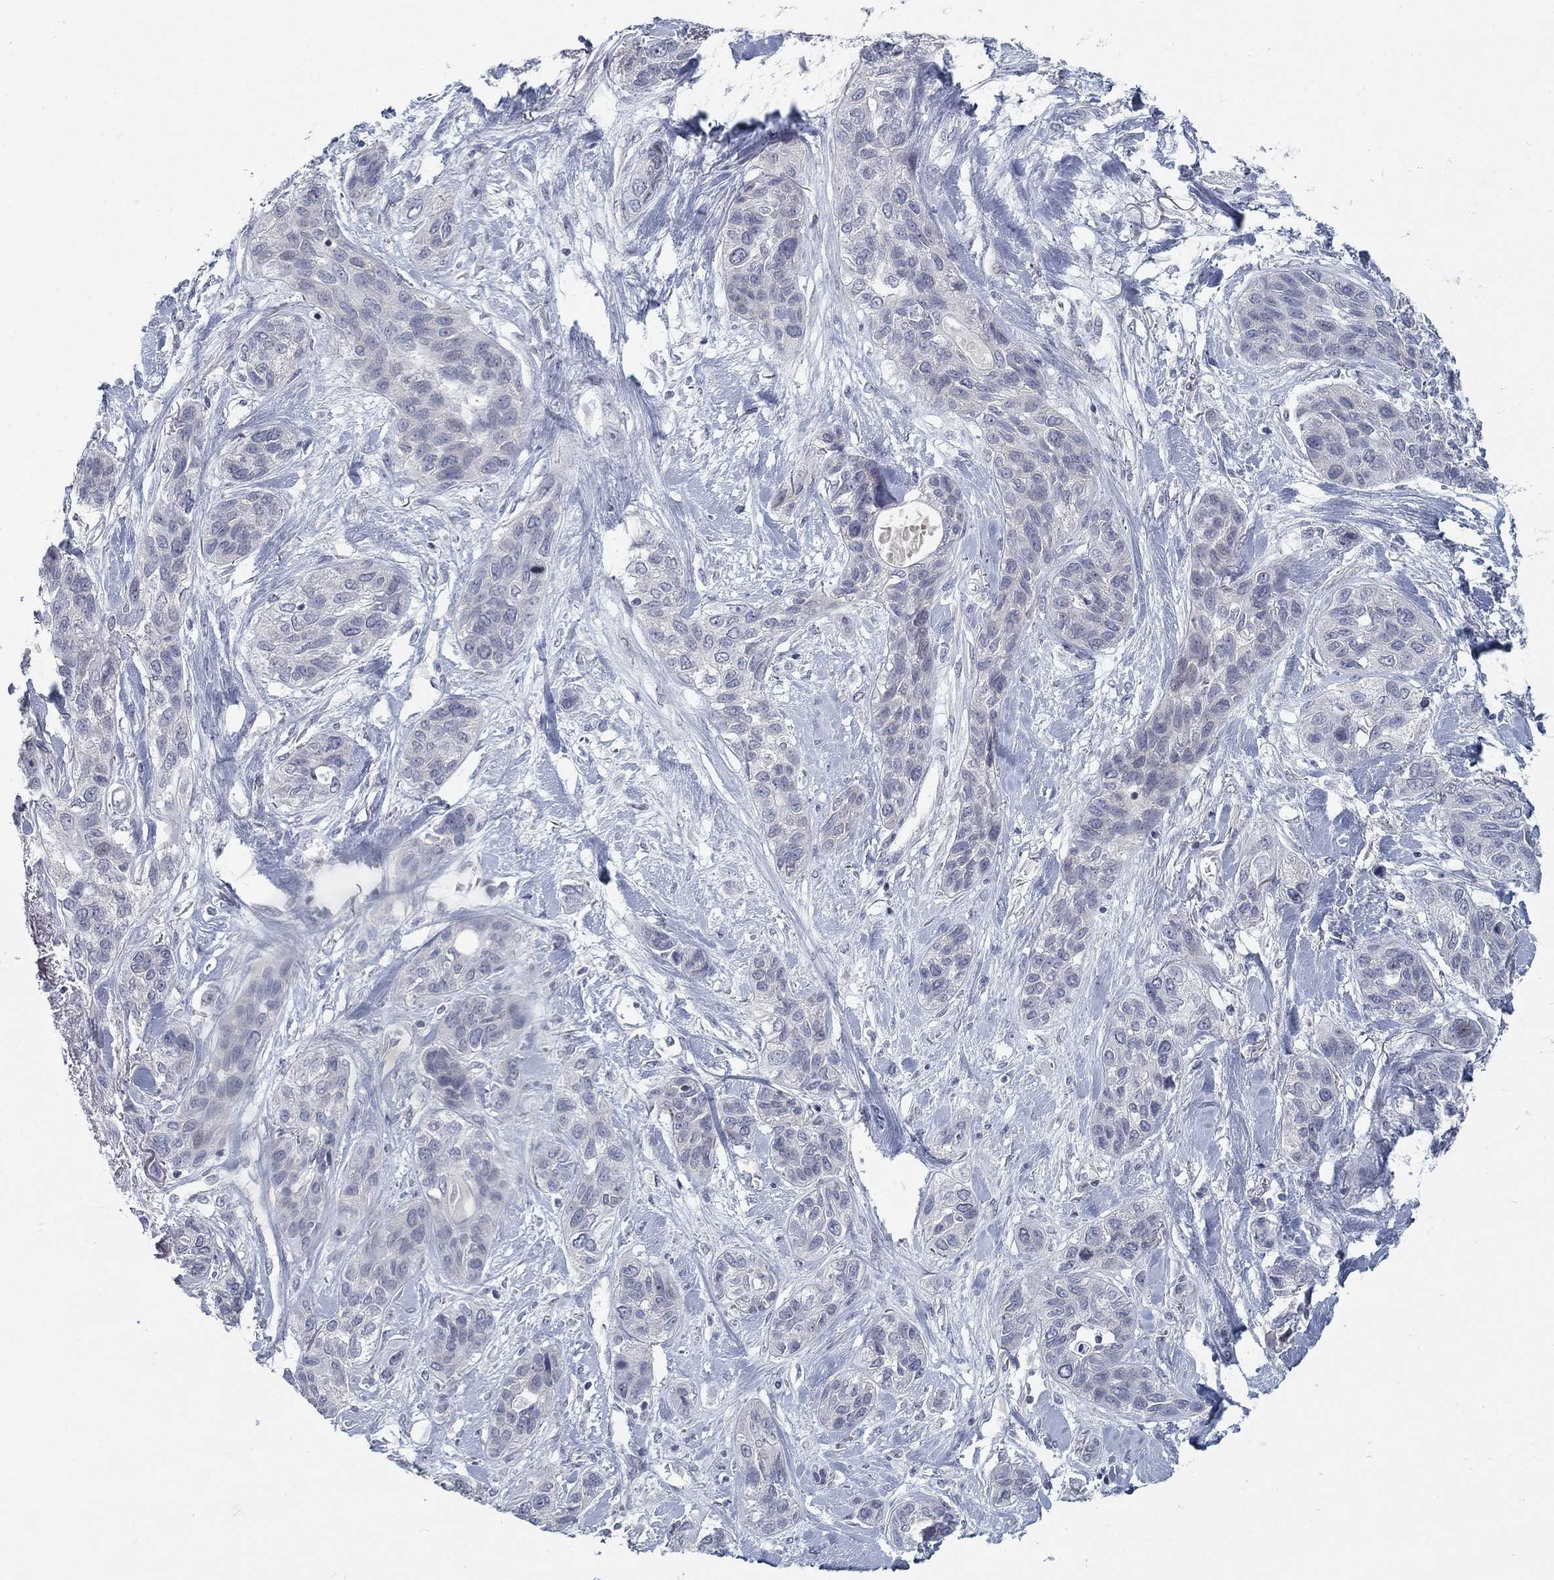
{"staining": {"intensity": "negative", "quantity": "none", "location": "none"}, "tissue": "lung cancer", "cell_type": "Tumor cells", "image_type": "cancer", "snomed": [{"axis": "morphology", "description": "Squamous cell carcinoma, NOS"}, {"axis": "topography", "description": "Lung"}], "caption": "Tumor cells show no significant staining in lung cancer (squamous cell carcinoma).", "gene": "ATP1A3", "patient": {"sex": "female", "age": 70}}